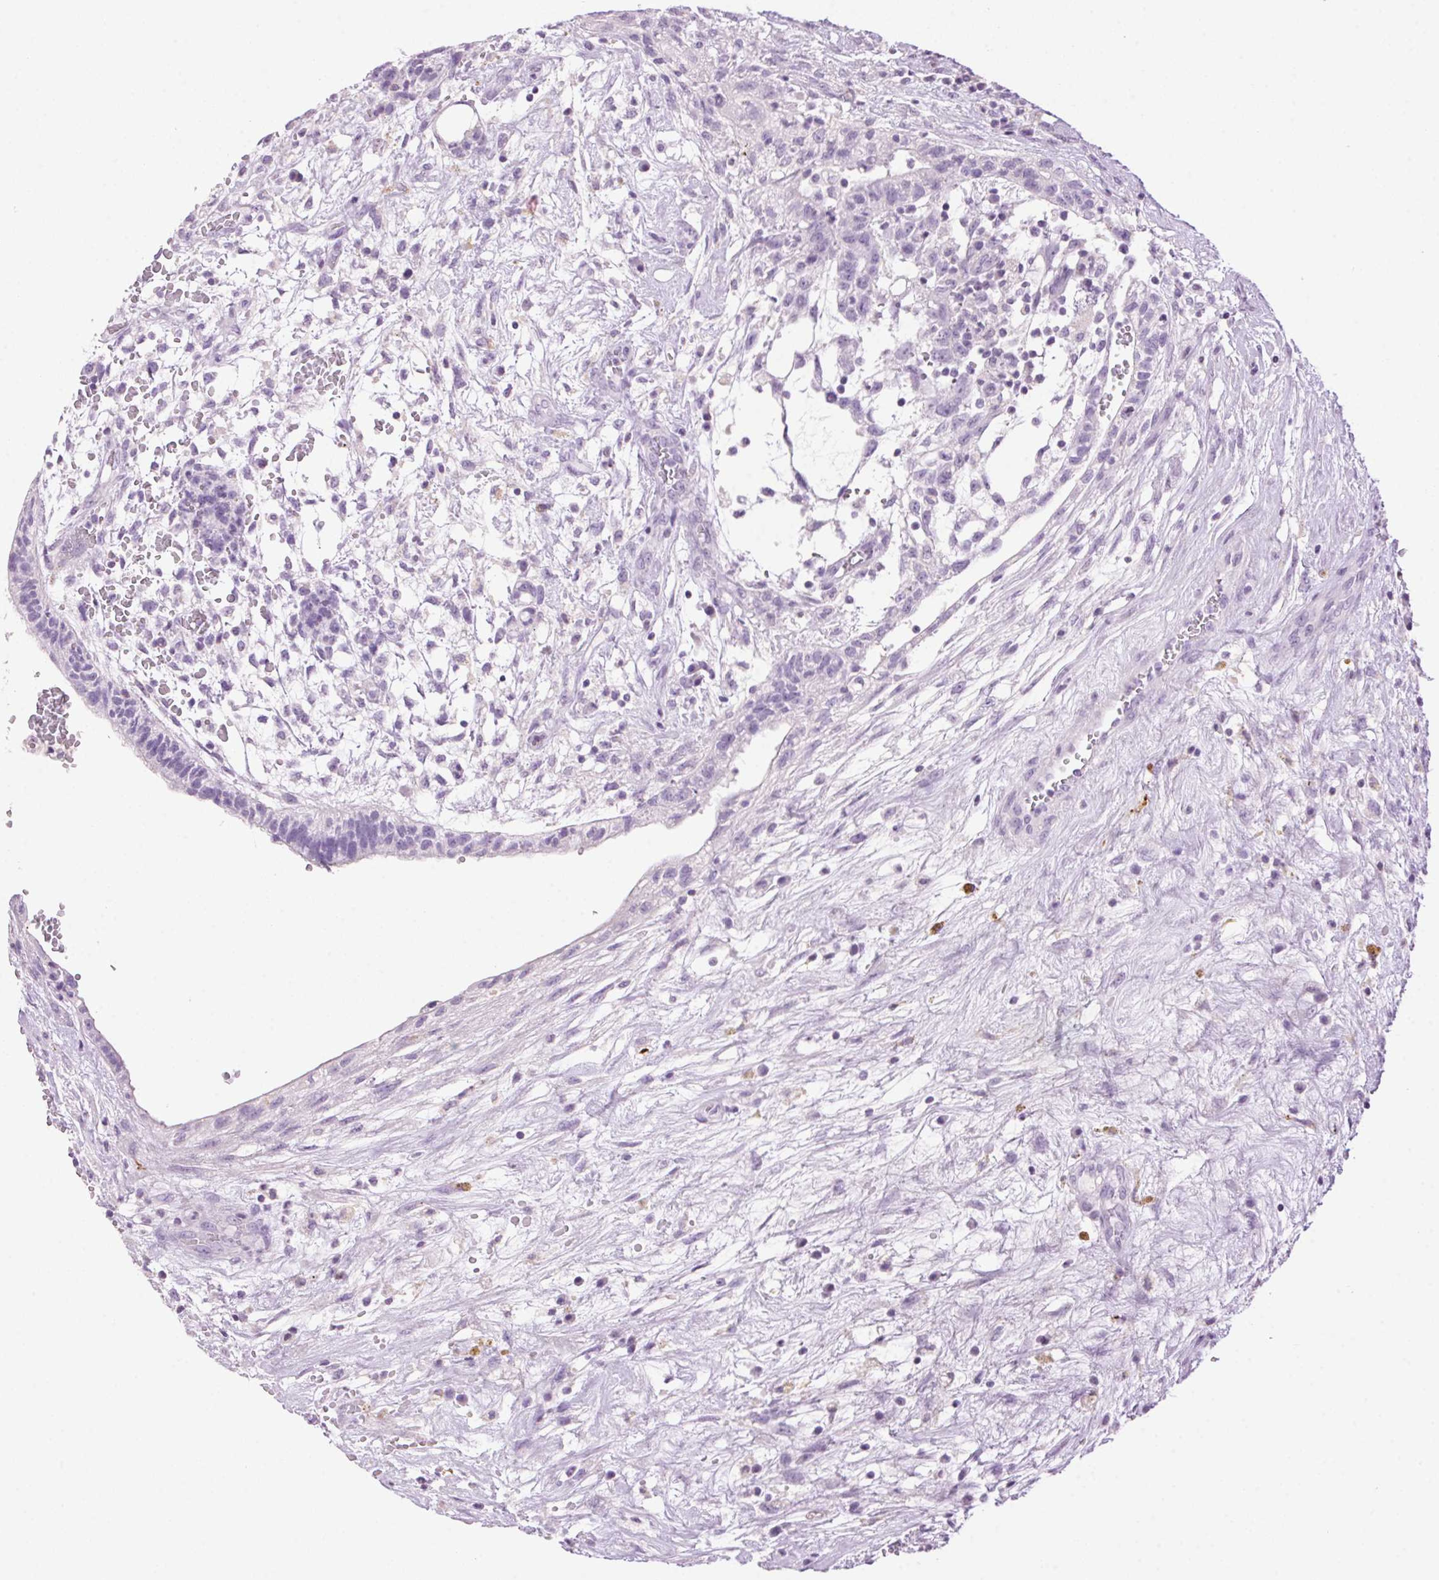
{"staining": {"intensity": "negative", "quantity": "none", "location": "none"}, "tissue": "testis cancer", "cell_type": "Tumor cells", "image_type": "cancer", "snomed": [{"axis": "morphology", "description": "Normal tissue, NOS"}, {"axis": "morphology", "description": "Carcinoma, Embryonal, NOS"}, {"axis": "topography", "description": "Testis"}], "caption": "There is no significant positivity in tumor cells of testis cancer.", "gene": "TMEM88B", "patient": {"sex": "male", "age": 32}}